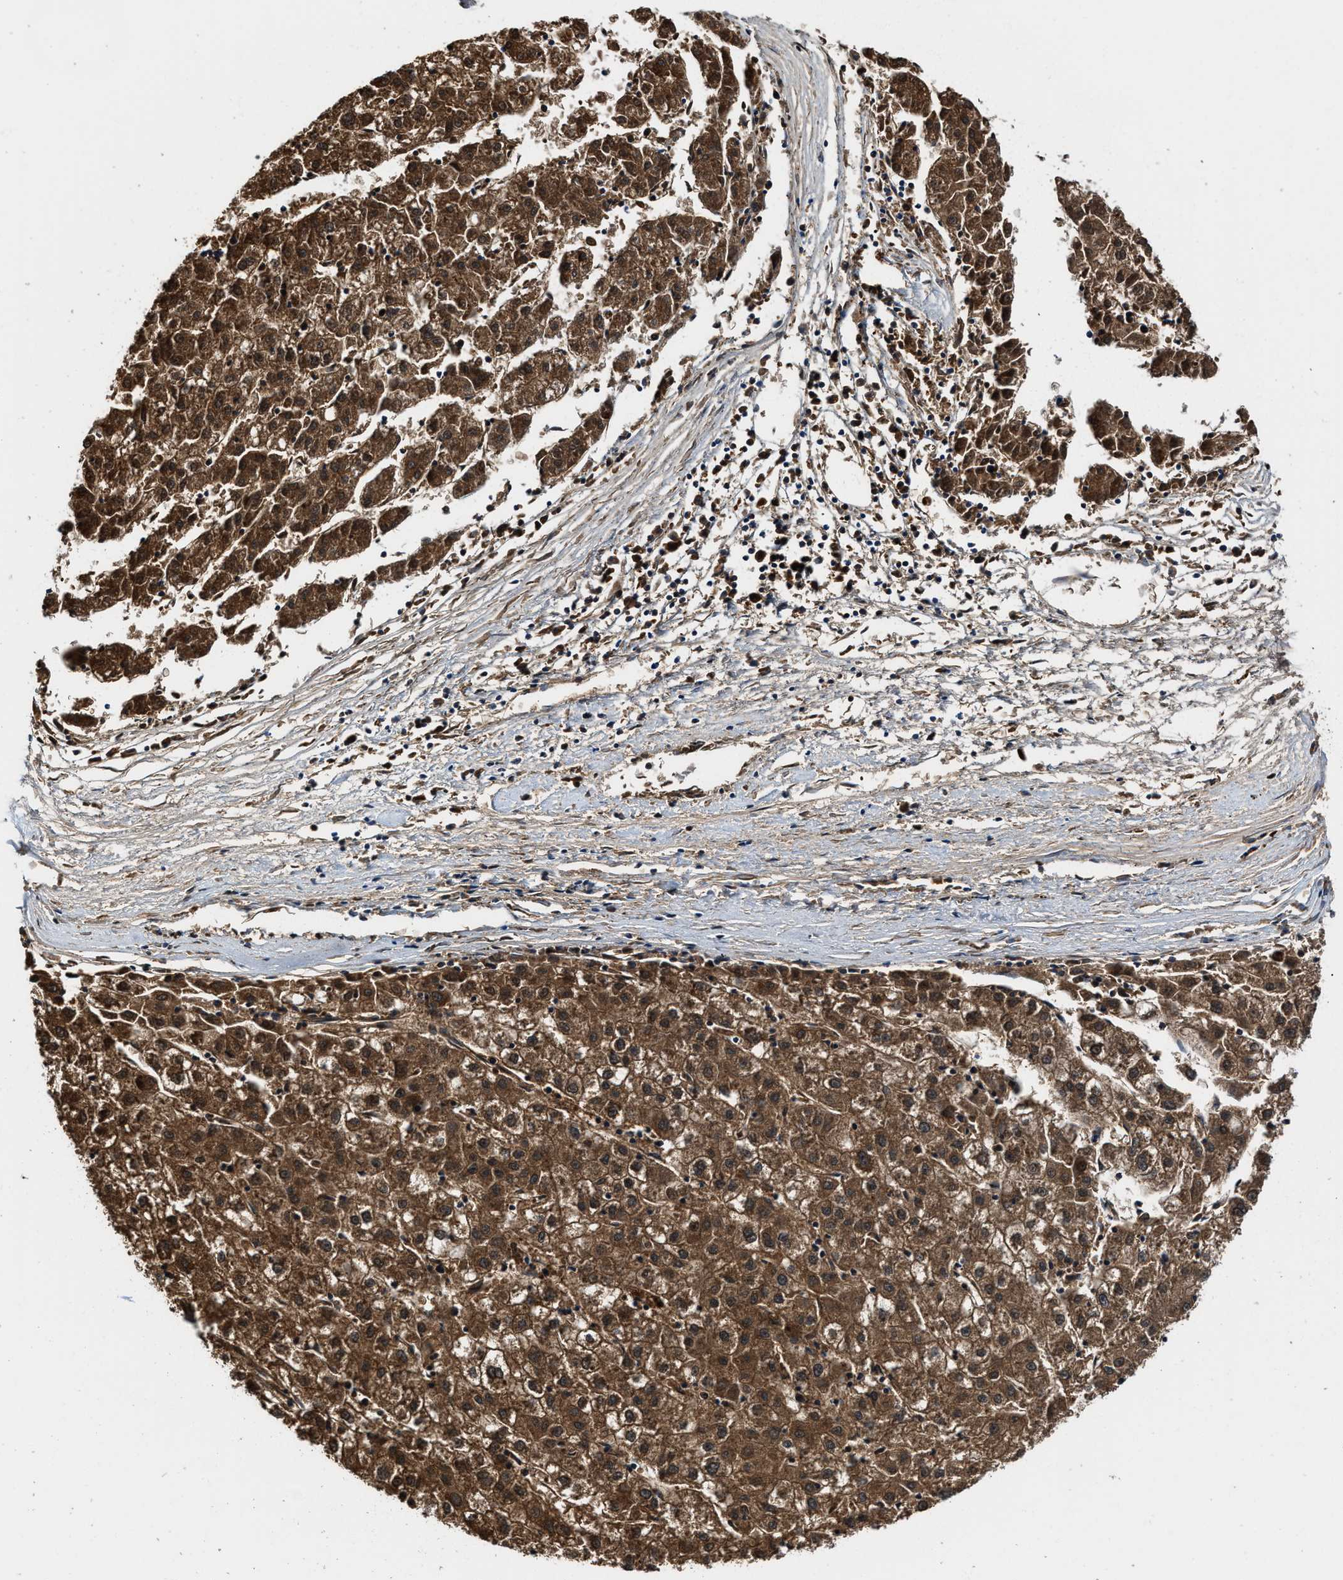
{"staining": {"intensity": "strong", "quantity": ">75%", "location": "cytoplasmic/membranous"}, "tissue": "liver cancer", "cell_type": "Tumor cells", "image_type": "cancer", "snomed": [{"axis": "morphology", "description": "Carcinoma, Hepatocellular, NOS"}, {"axis": "topography", "description": "Liver"}], "caption": "DAB immunohistochemical staining of human liver cancer (hepatocellular carcinoma) demonstrates strong cytoplasmic/membranous protein expression in approximately >75% of tumor cells. (brown staining indicates protein expression, while blue staining denotes nuclei).", "gene": "LTA4H", "patient": {"sex": "male", "age": 72}}